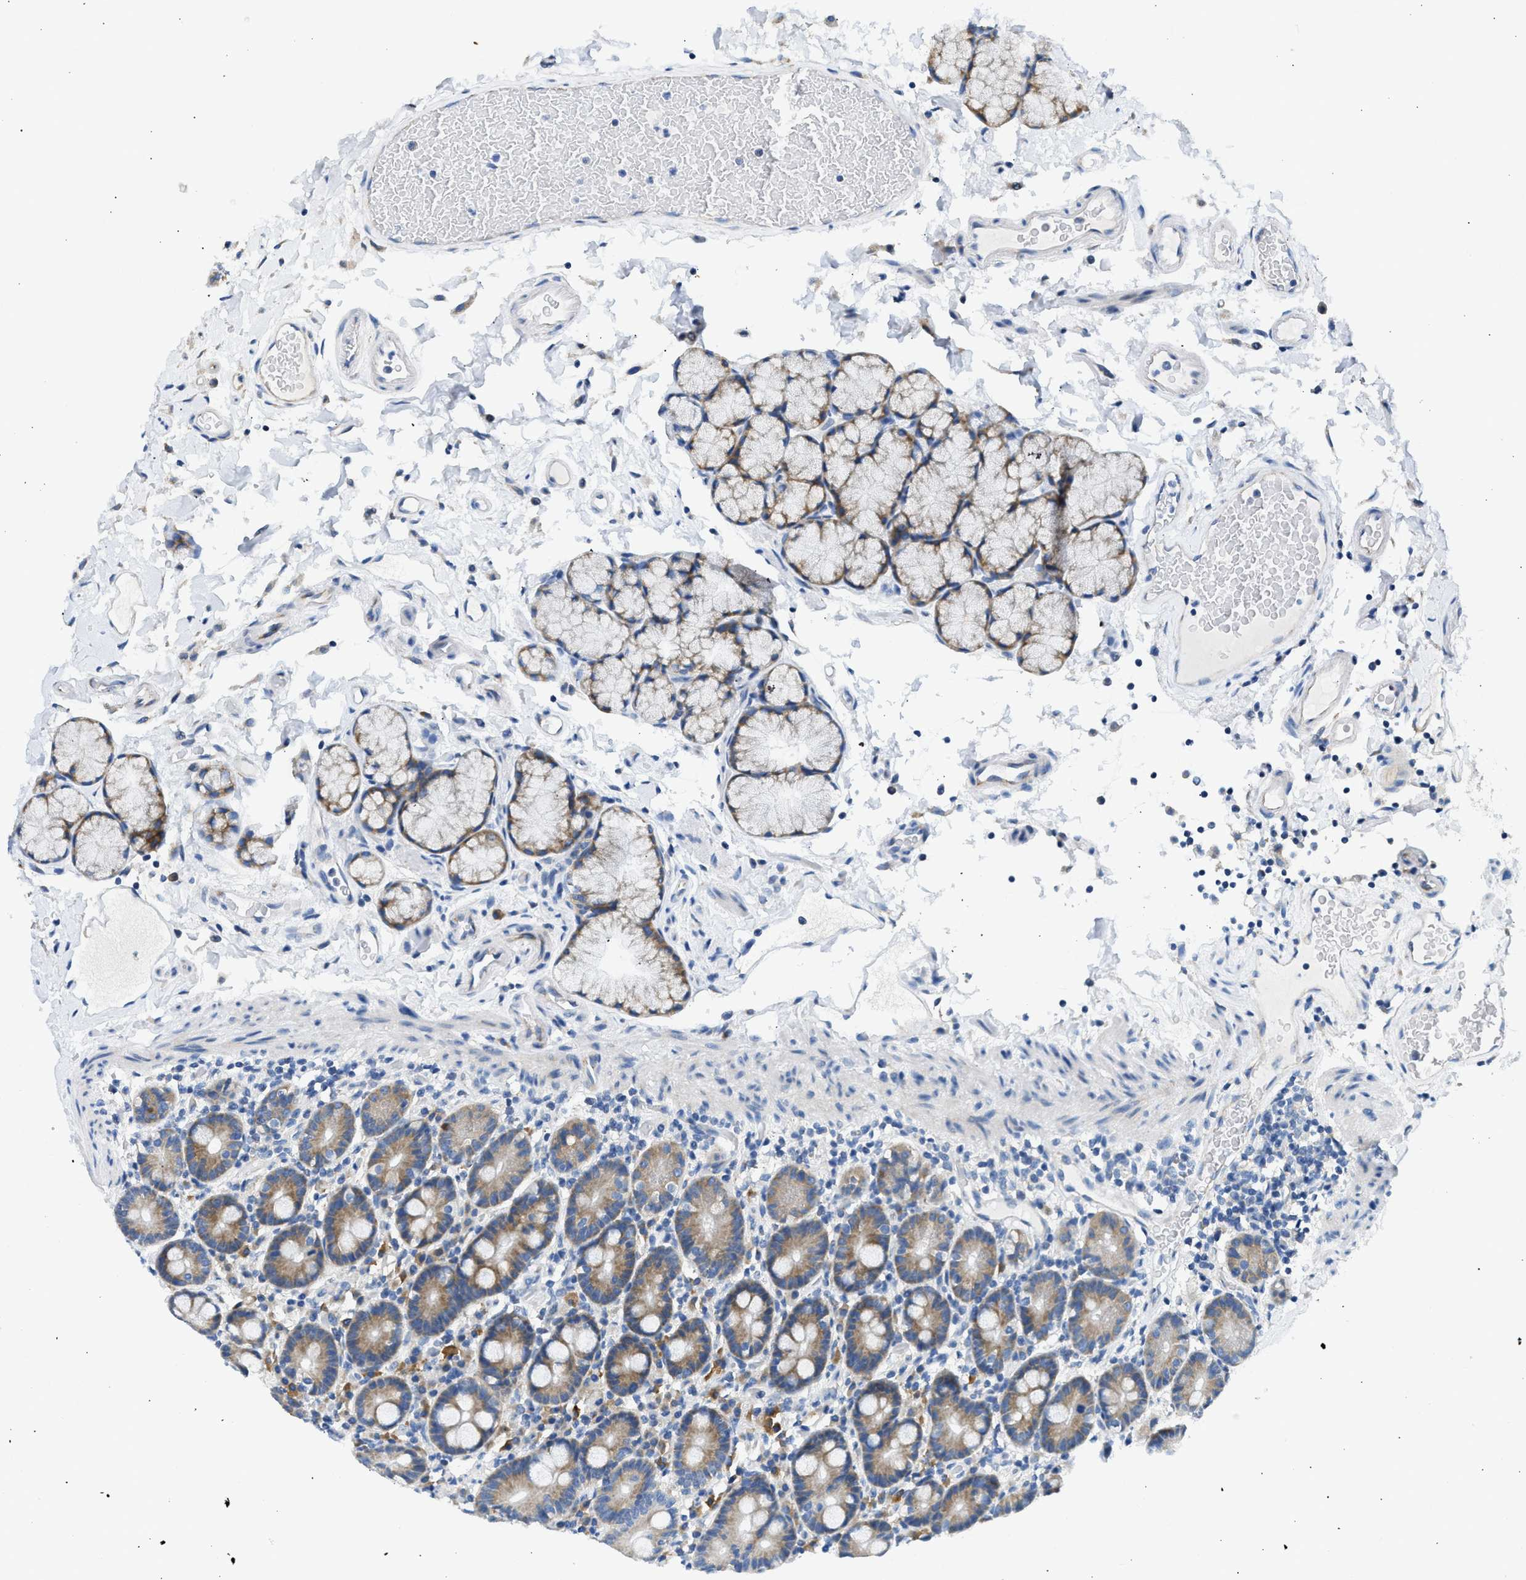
{"staining": {"intensity": "moderate", "quantity": "25%-75%", "location": "cytoplasmic/membranous"}, "tissue": "duodenum", "cell_type": "Glandular cells", "image_type": "normal", "snomed": [{"axis": "morphology", "description": "Normal tissue, NOS"}, {"axis": "topography", "description": "Small intestine, NOS"}], "caption": "An IHC photomicrograph of unremarkable tissue is shown. Protein staining in brown highlights moderate cytoplasmic/membranous positivity in duodenum within glandular cells.", "gene": "CAMKK2", "patient": {"sex": "female", "age": 71}}